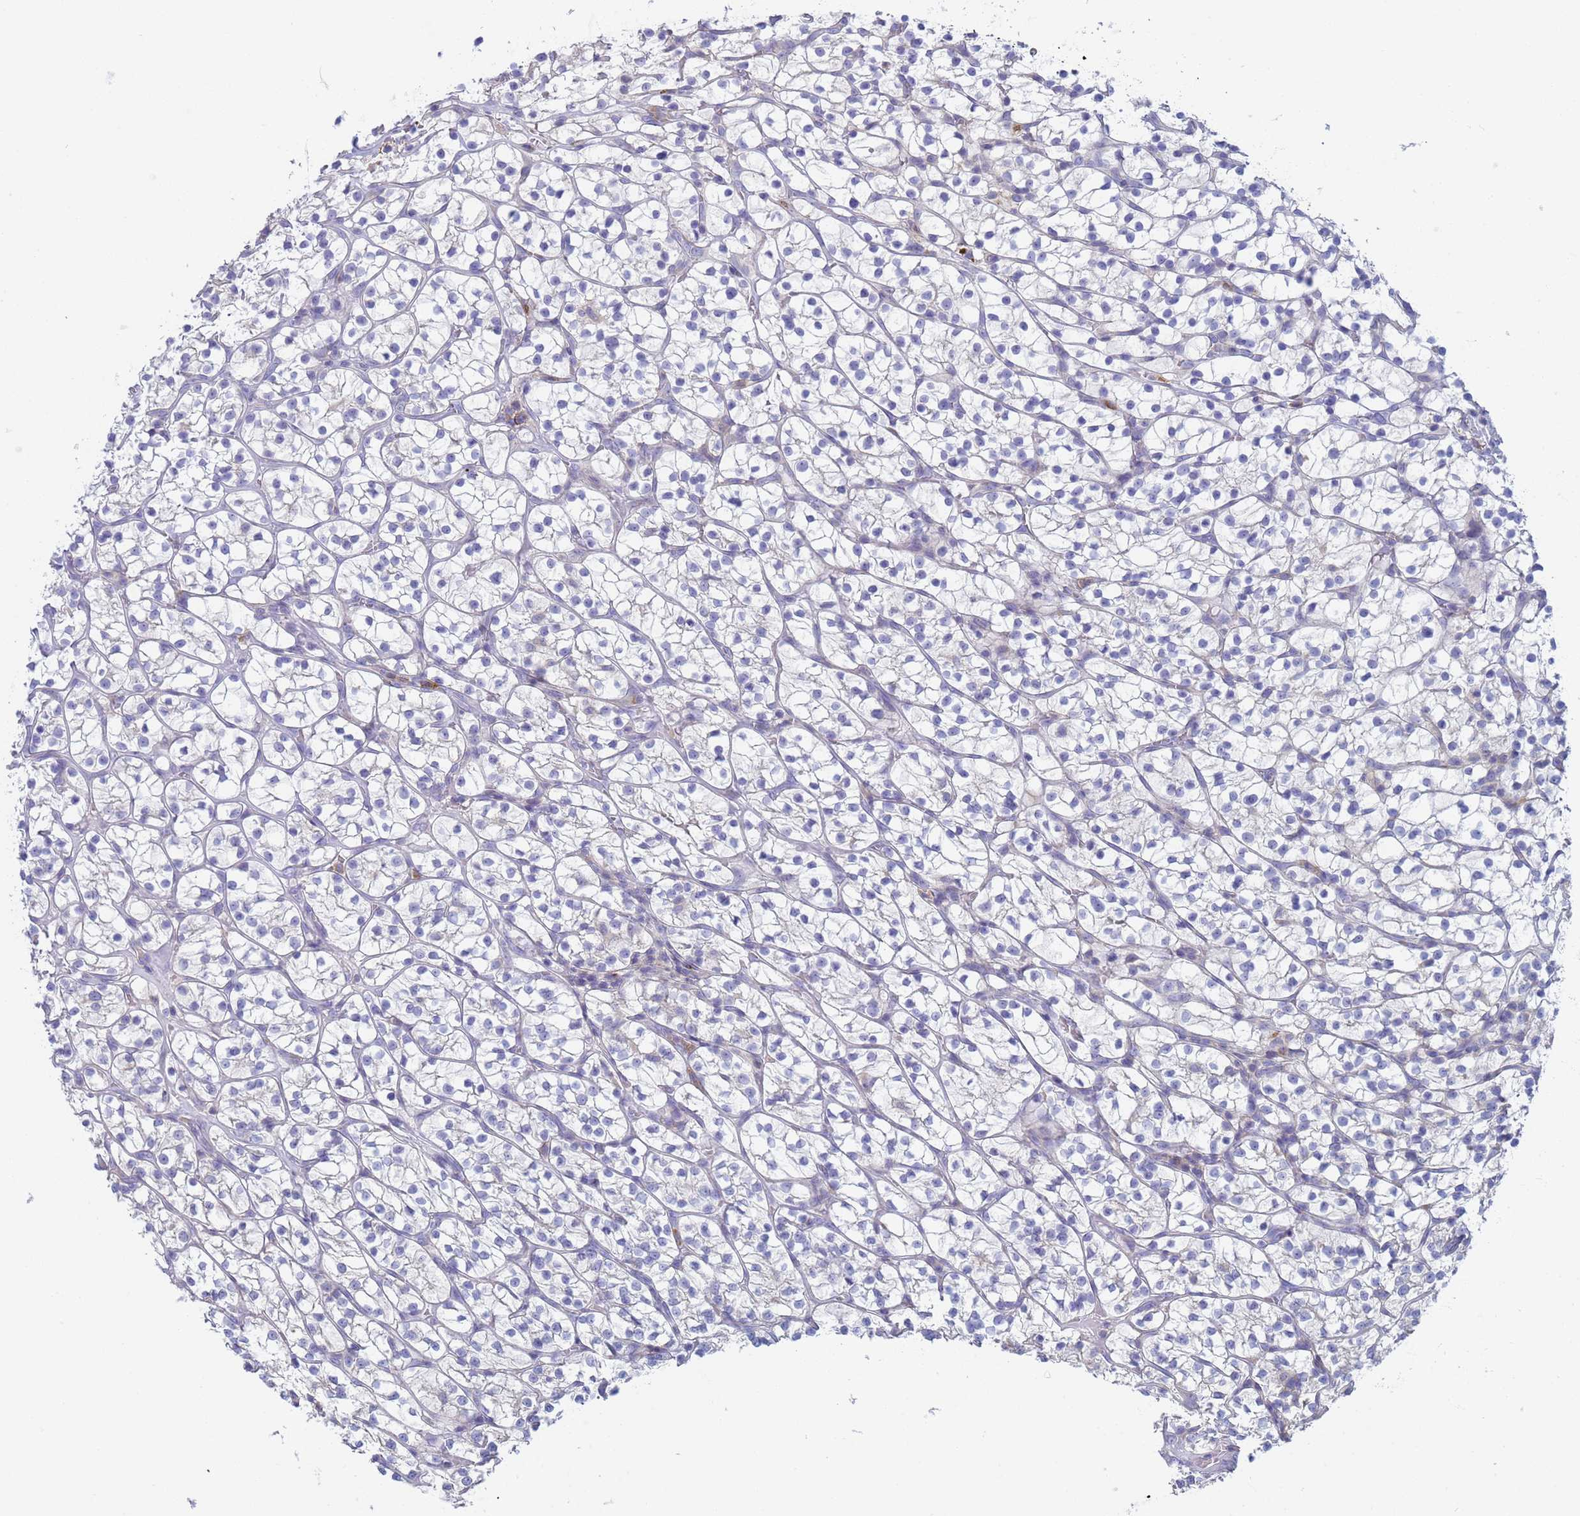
{"staining": {"intensity": "negative", "quantity": "none", "location": "none"}, "tissue": "renal cancer", "cell_type": "Tumor cells", "image_type": "cancer", "snomed": [{"axis": "morphology", "description": "Adenocarcinoma, NOS"}, {"axis": "topography", "description": "Kidney"}], "caption": "Tumor cells show no significant staining in adenocarcinoma (renal). (Stains: DAB (3,3'-diaminobenzidine) immunohistochemistry with hematoxylin counter stain, Microscopy: brightfield microscopy at high magnification).", "gene": "CR1", "patient": {"sex": "female", "age": 64}}